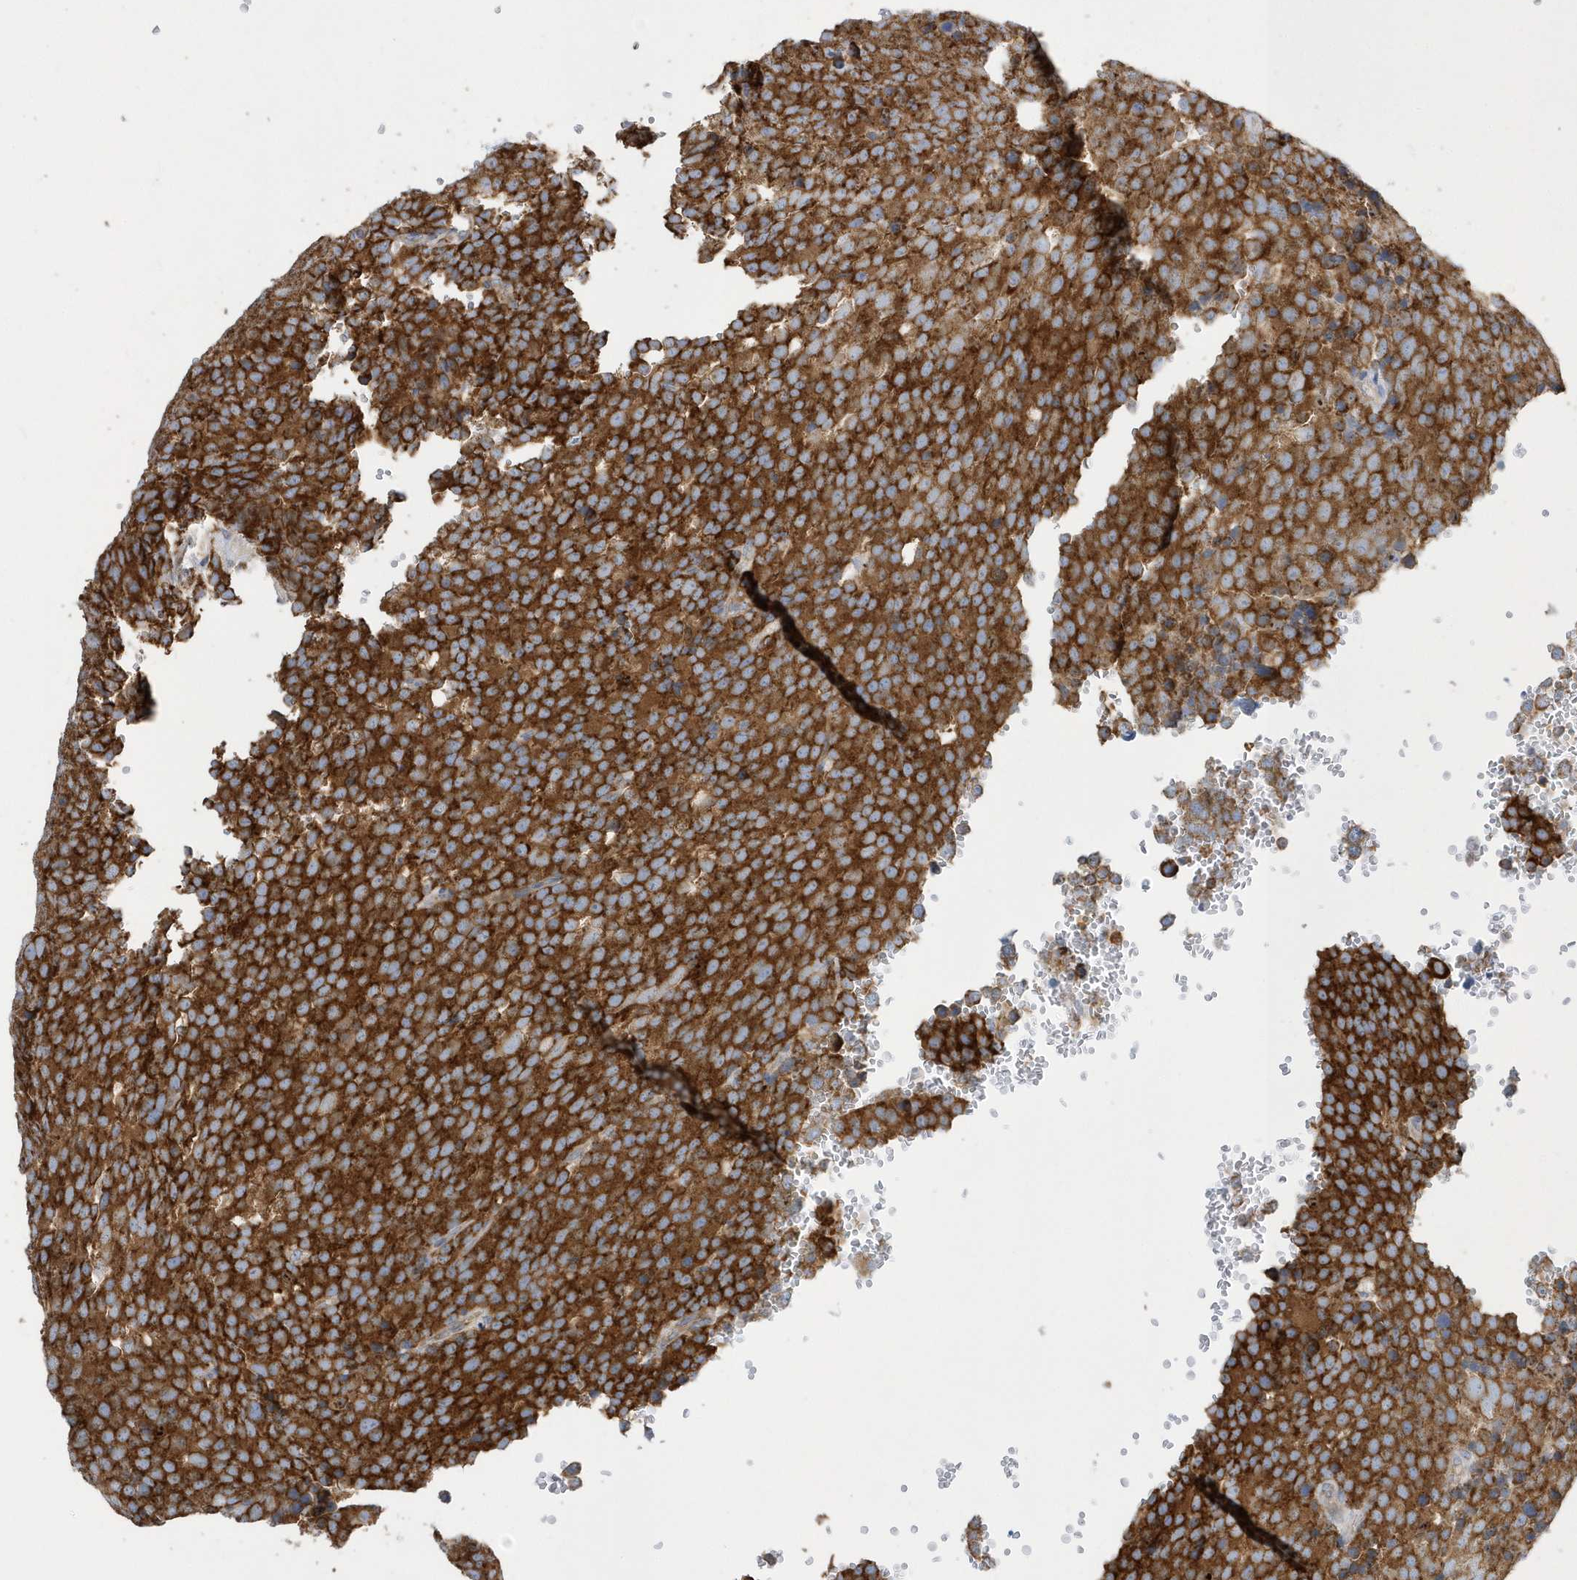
{"staining": {"intensity": "strong", "quantity": ">75%", "location": "cytoplasmic/membranous"}, "tissue": "testis cancer", "cell_type": "Tumor cells", "image_type": "cancer", "snomed": [{"axis": "morphology", "description": "Seminoma, NOS"}, {"axis": "topography", "description": "Testis"}], "caption": "A high amount of strong cytoplasmic/membranous expression is seen in about >75% of tumor cells in seminoma (testis) tissue. (Stains: DAB in brown, nuclei in blue, Microscopy: brightfield microscopy at high magnification).", "gene": "SPATA5", "patient": {"sex": "male", "age": 71}}